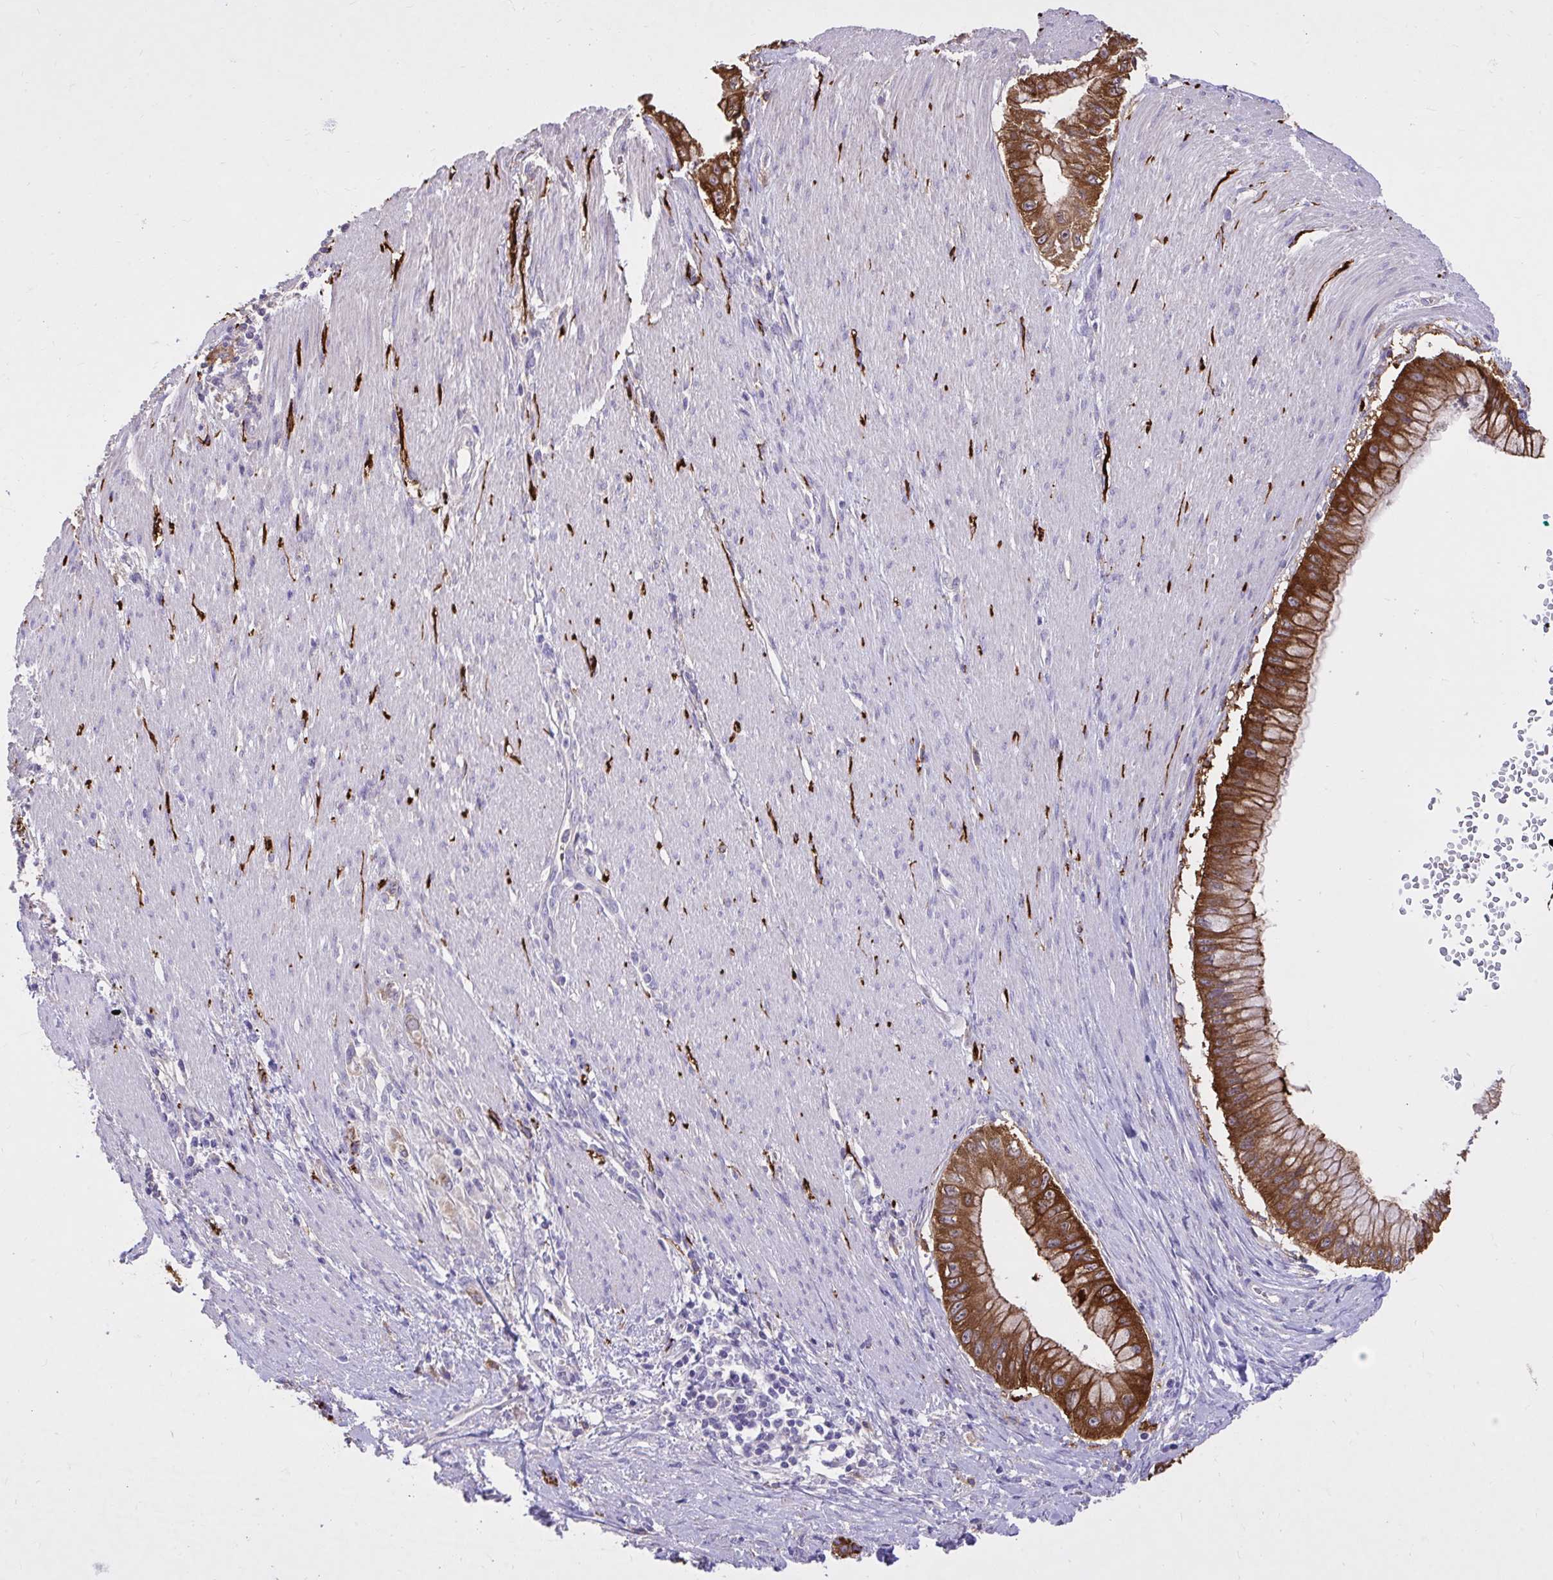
{"staining": {"intensity": "strong", "quantity": ">75%", "location": "cytoplasmic/membranous"}, "tissue": "pancreatic cancer", "cell_type": "Tumor cells", "image_type": "cancer", "snomed": [{"axis": "morphology", "description": "Adenocarcinoma, NOS"}, {"axis": "topography", "description": "Pancreas"}], "caption": "Adenocarcinoma (pancreatic) was stained to show a protein in brown. There is high levels of strong cytoplasmic/membranous positivity in about >75% of tumor cells.", "gene": "EPB41L1", "patient": {"sex": "male", "age": 48}}